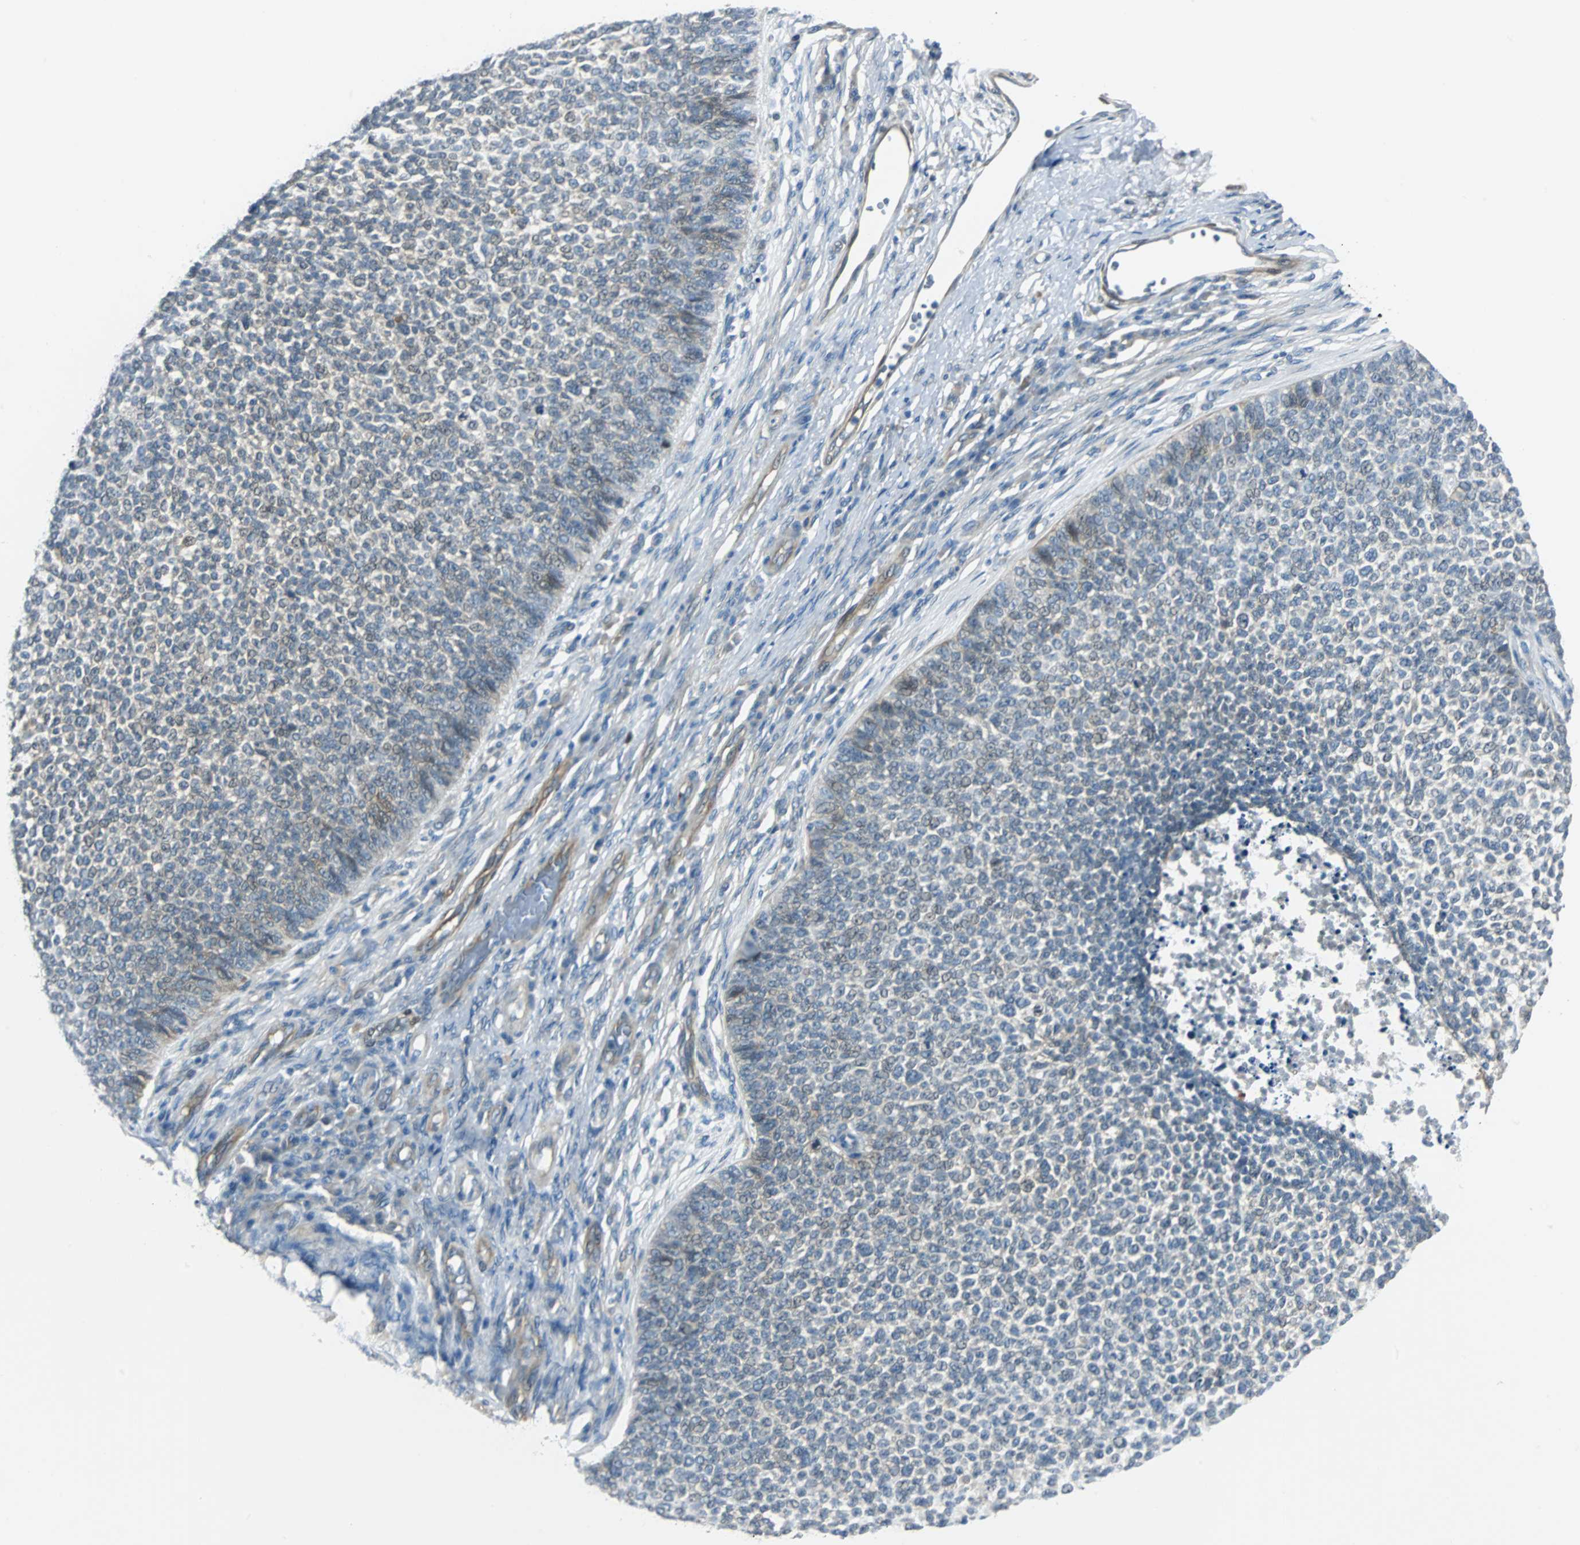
{"staining": {"intensity": "weak", "quantity": "25%-75%", "location": "cytoplasmic/membranous"}, "tissue": "skin cancer", "cell_type": "Tumor cells", "image_type": "cancer", "snomed": [{"axis": "morphology", "description": "Basal cell carcinoma"}, {"axis": "topography", "description": "Skin"}], "caption": "Tumor cells demonstrate low levels of weak cytoplasmic/membranous staining in approximately 25%-75% of cells in skin cancer (basal cell carcinoma). The staining was performed using DAB (3,3'-diaminobenzidine) to visualize the protein expression in brown, while the nuclei were stained in blue with hematoxylin (Magnification: 20x).", "gene": "FHL2", "patient": {"sex": "female", "age": 84}}